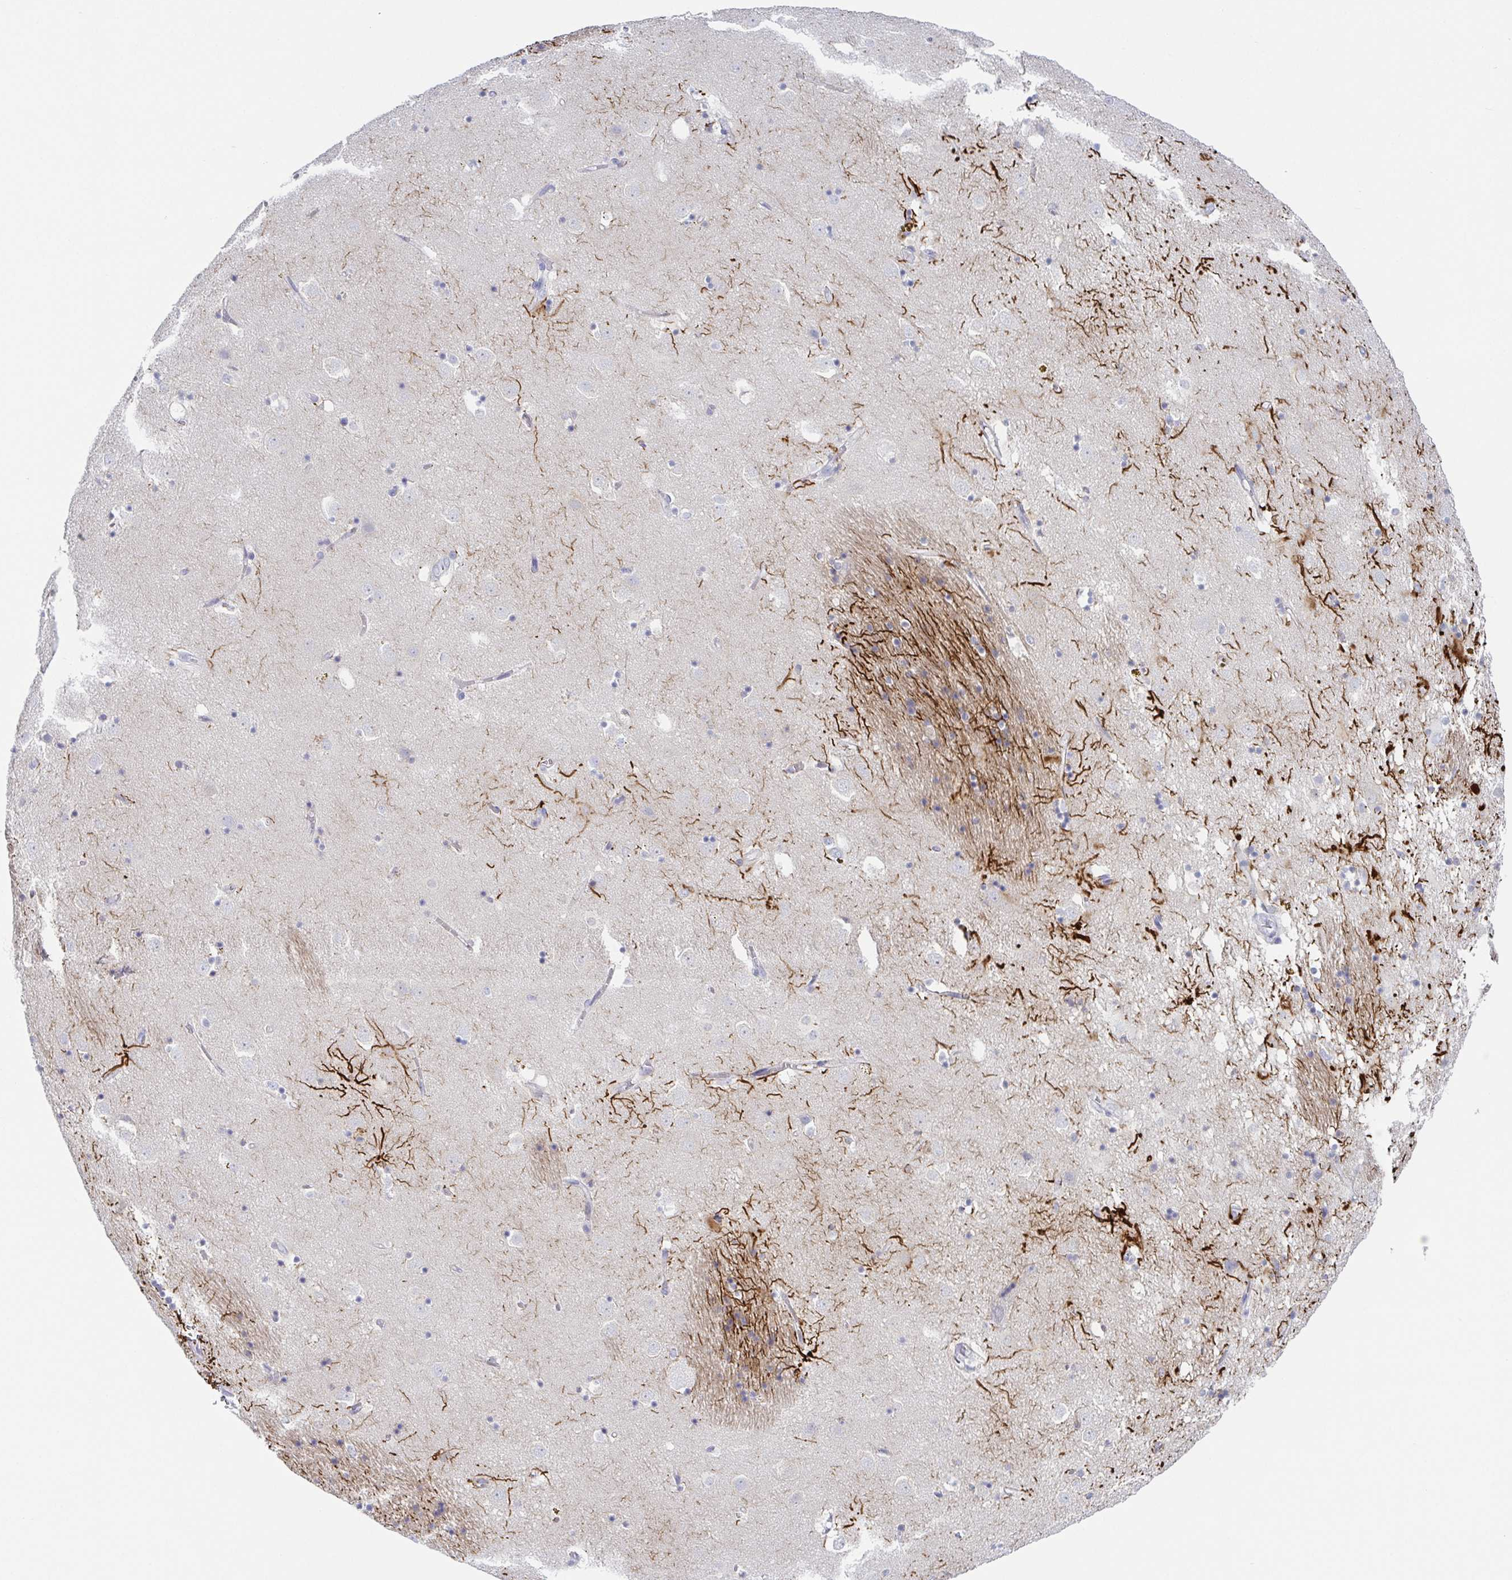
{"staining": {"intensity": "strong", "quantity": "<25%", "location": "cytoplasmic/membranous"}, "tissue": "caudate", "cell_type": "Glial cells", "image_type": "normal", "snomed": [{"axis": "morphology", "description": "Normal tissue, NOS"}, {"axis": "topography", "description": "Lateral ventricle wall"}], "caption": "Protein analysis of benign caudate shows strong cytoplasmic/membranous staining in approximately <25% of glial cells. The staining was performed using DAB (3,3'-diaminobenzidine), with brown indicating positive protein expression. Nuclei are stained blue with hematoxylin.", "gene": "HTR2A", "patient": {"sex": "male", "age": 58}}